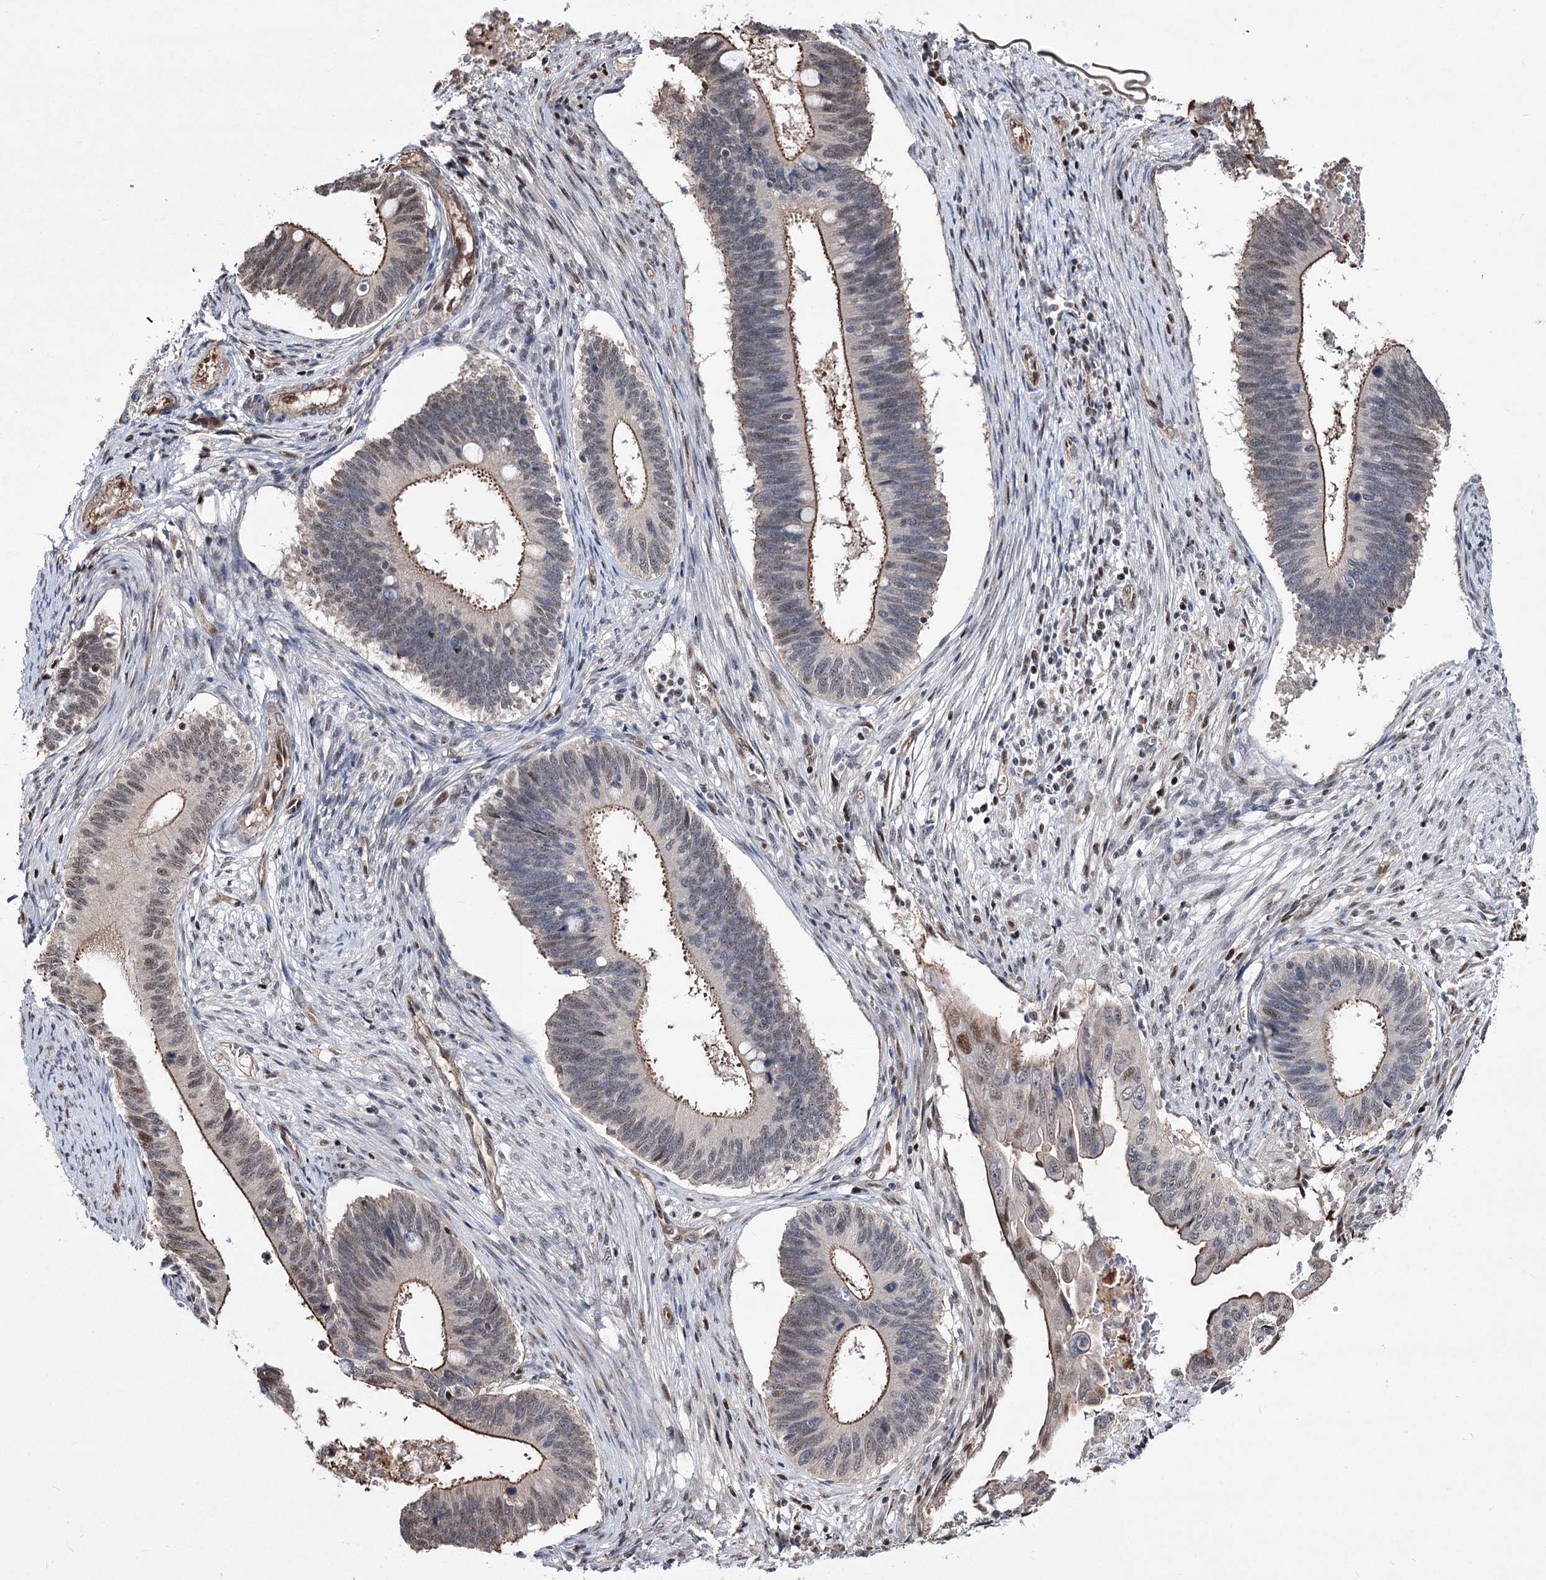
{"staining": {"intensity": "weak", "quantity": "<25%", "location": "cytoplasmic/membranous,nuclear"}, "tissue": "cervical cancer", "cell_type": "Tumor cells", "image_type": "cancer", "snomed": [{"axis": "morphology", "description": "Adenocarcinoma, NOS"}, {"axis": "topography", "description": "Cervix"}], "caption": "IHC histopathology image of neoplastic tissue: cervical cancer stained with DAB shows no significant protein staining in tumor cells. (DAB IHC with hematoxylin counter stain).", "gene": "CHMP7", "patient": {"sex": "female", "age": 42}}